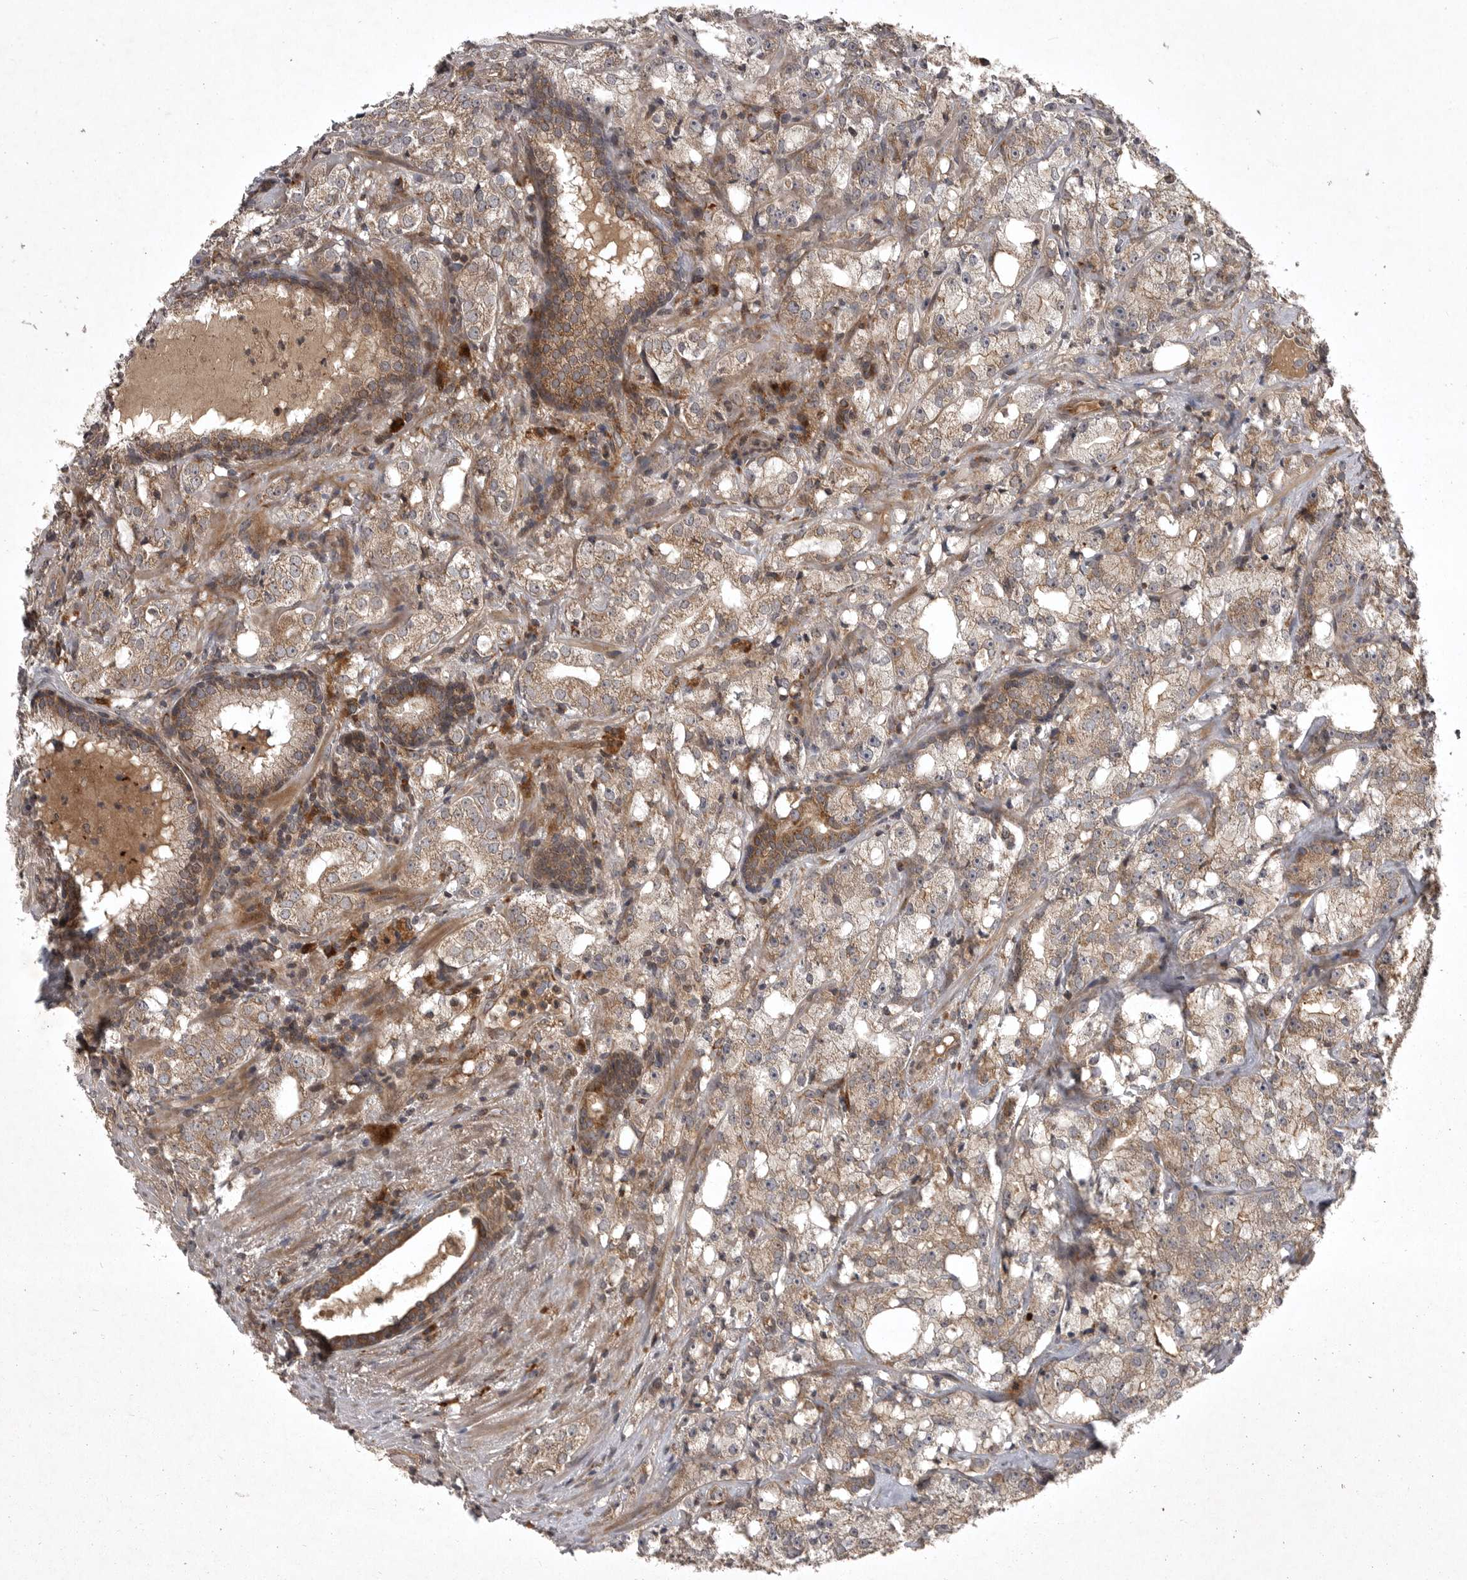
{"staining": {"intensity": "weak", "quantity": ">75%", "location": "cytoplasmic/membranous"}, "tissue": "prostate cancer", "cell_type": "Tumor cells", "image_type": "cancer", "snomed": [{"axis": "morphology", "description": "Adenocarcinoma, High grade"}, {"axis": "topography", "description": "Prostate"}], "caption": "This histopathology image displays immunohistochemistry staining of prostate adenocarcinoma (high-grade), with low weak cytoplasmic/membranous expression in about >75% of tumor cells.", "gene": "GPR31", "patient": {"sex": "male", "age": 64}}